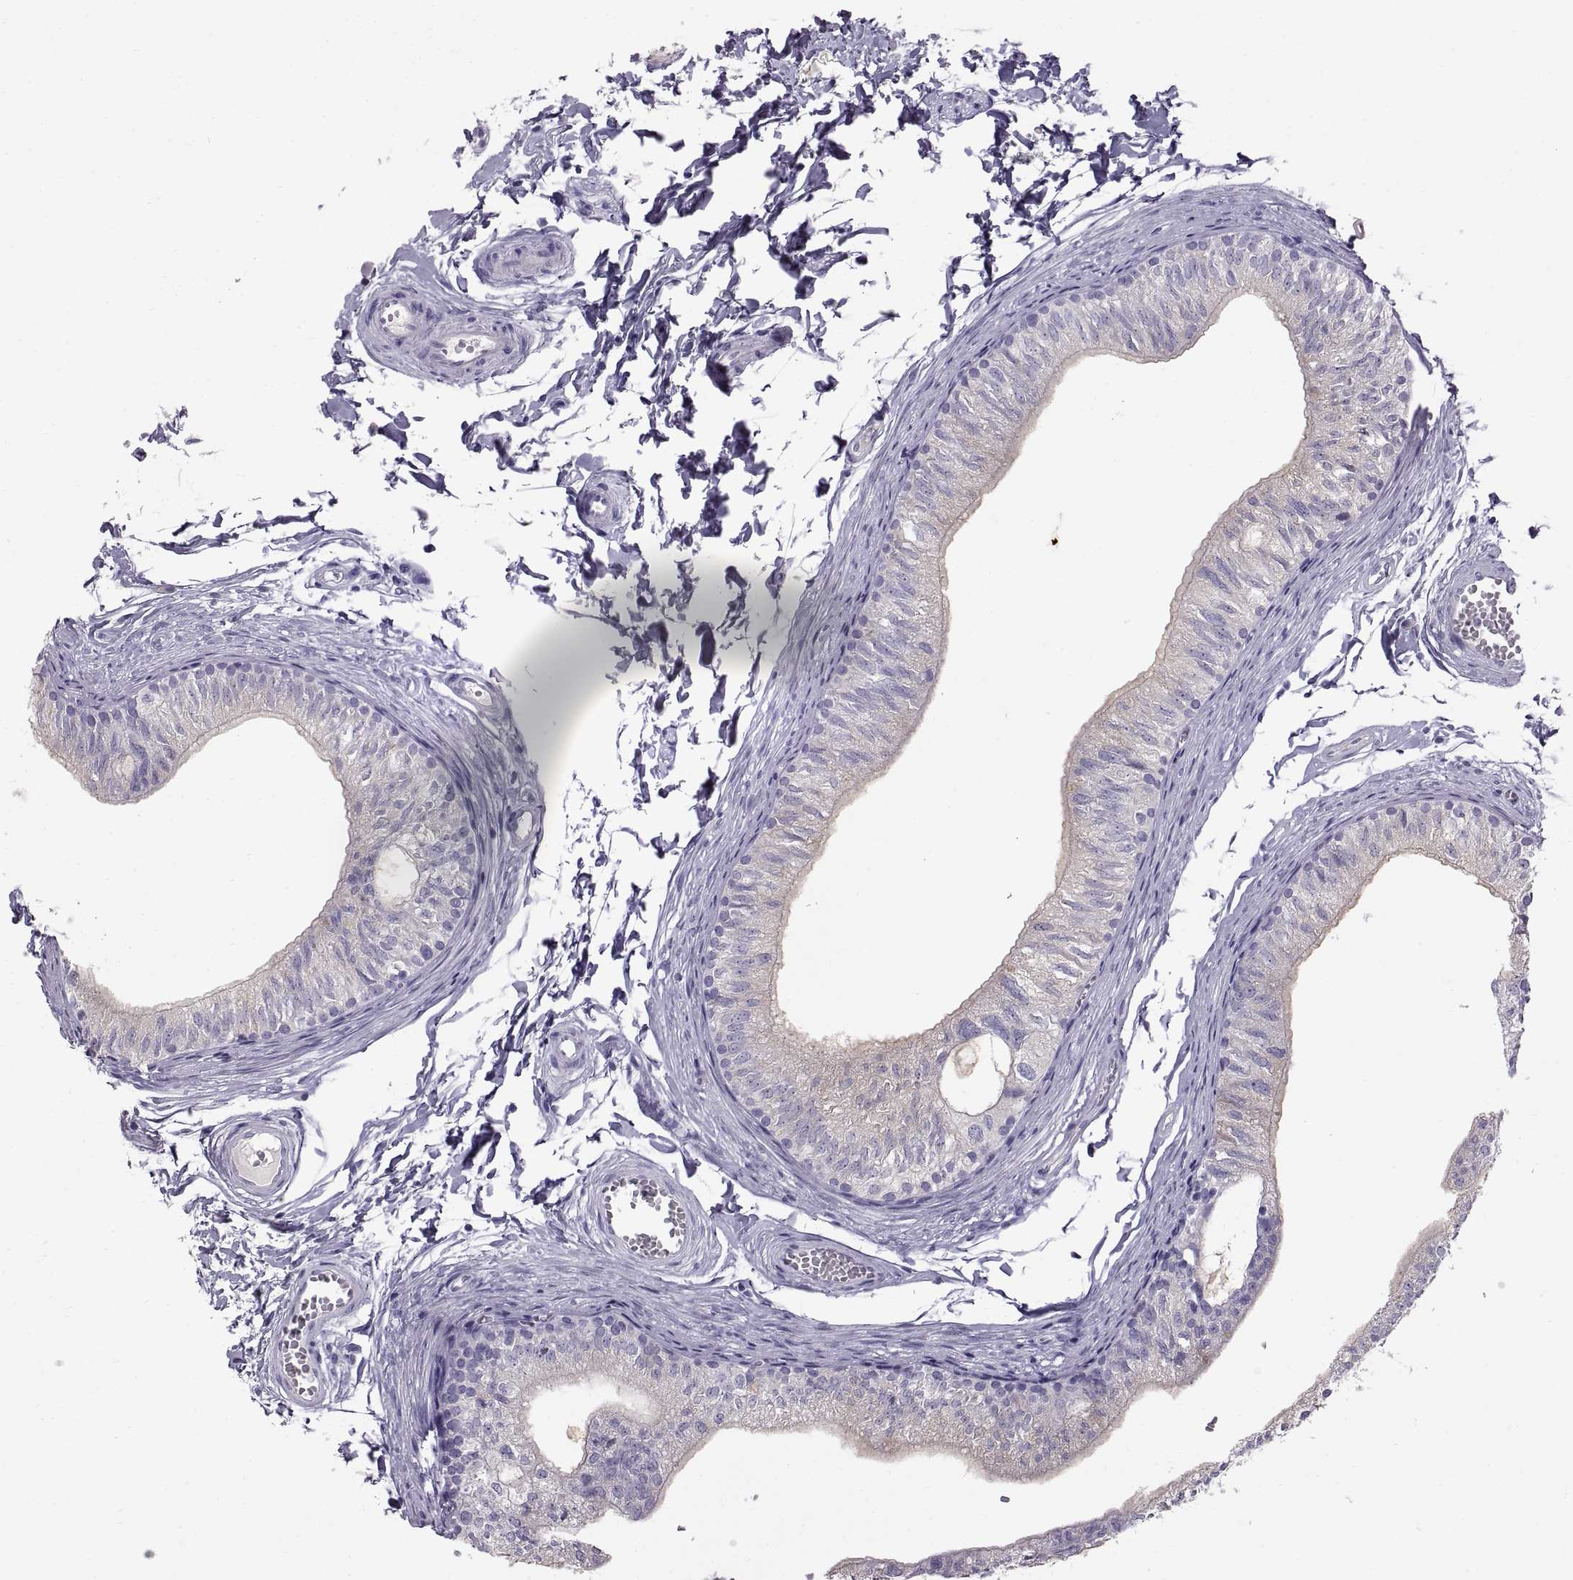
{"staining": {"intensity": "moderate", "quantity": "25%-75%", "location": "cytoplasmic/membranous"}, "tissue": "epididymis", "cell_type": "Glandular cells", "image_type": "normal", "snomed": [{"axis": "morphology", "description": "Normal tissue, NOS"}, {"axis": "topography", "description": "Epididymis"}], "caption": "Unremarkable epididymis displays moderate cytoplasmic/membranous staining in about 25%-75% of glandular cells (Brightfield microscopy of DAB IHC at high magnification)..", "gene": "WFDC8", "patient": {"sex": "male", "age": 22}}